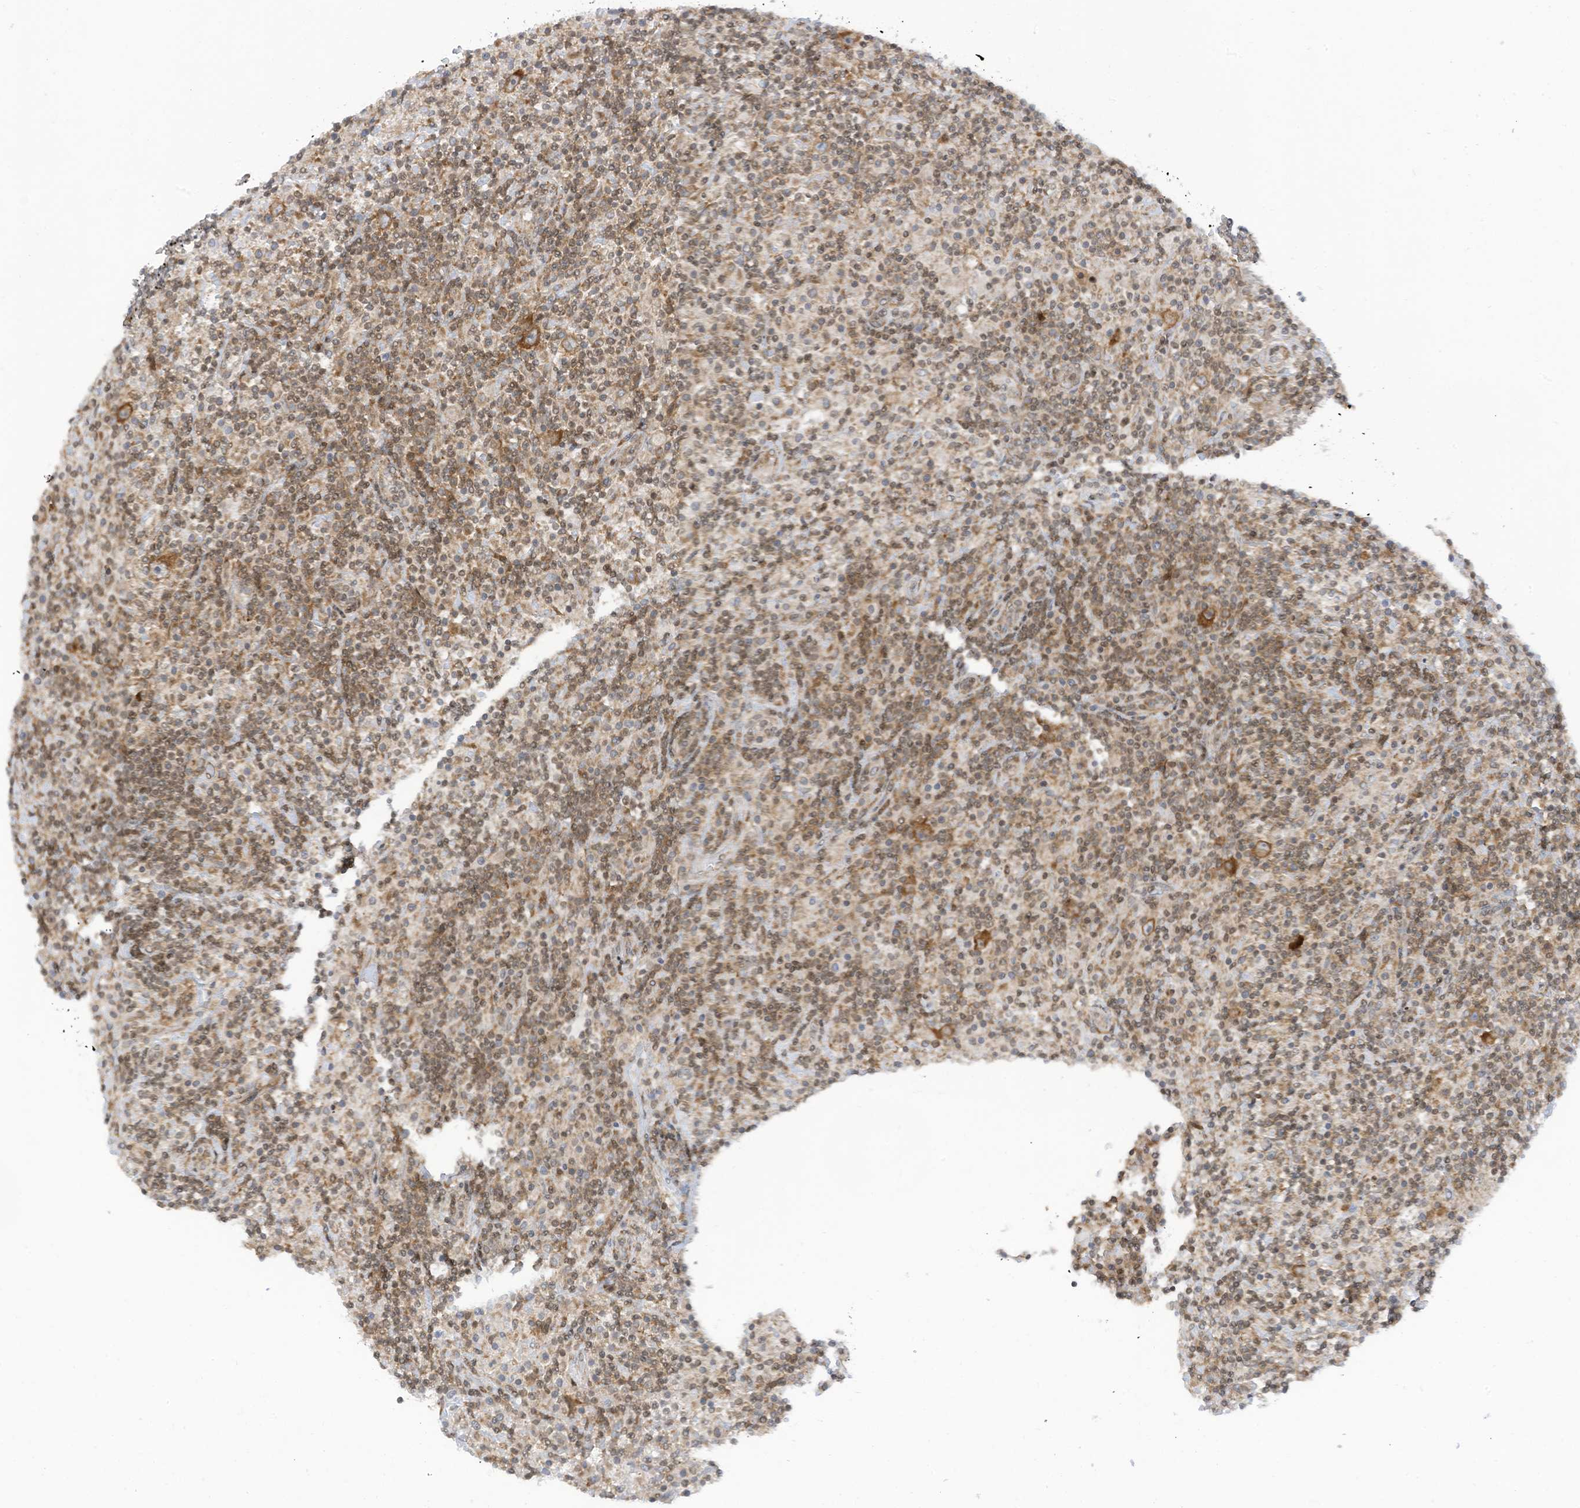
{"staining": {"intensity": "moderate", "quantity": ">75%", "location": "cytoplasmic/membranous"}, "tissue": "lymphoma", "cell_type": "Tumor cells", "image_type": "cancer", "snomed": [{"axis": "morphology", "description": "Hodgkin's disease, NOS"}, {"axis": "topography", "description": "Lymph node"}], "caption": "Brown immunohistochemical staining in Hodgkin's disease exhibits moderate cytoplasmic/membranous positivity in approximately >75% of tumor cells. (brown staining indicates protein expression, while blue staining denotes nuclei).", "gene": "EDF1", "patient": {"sex": "male", "age": 70}}